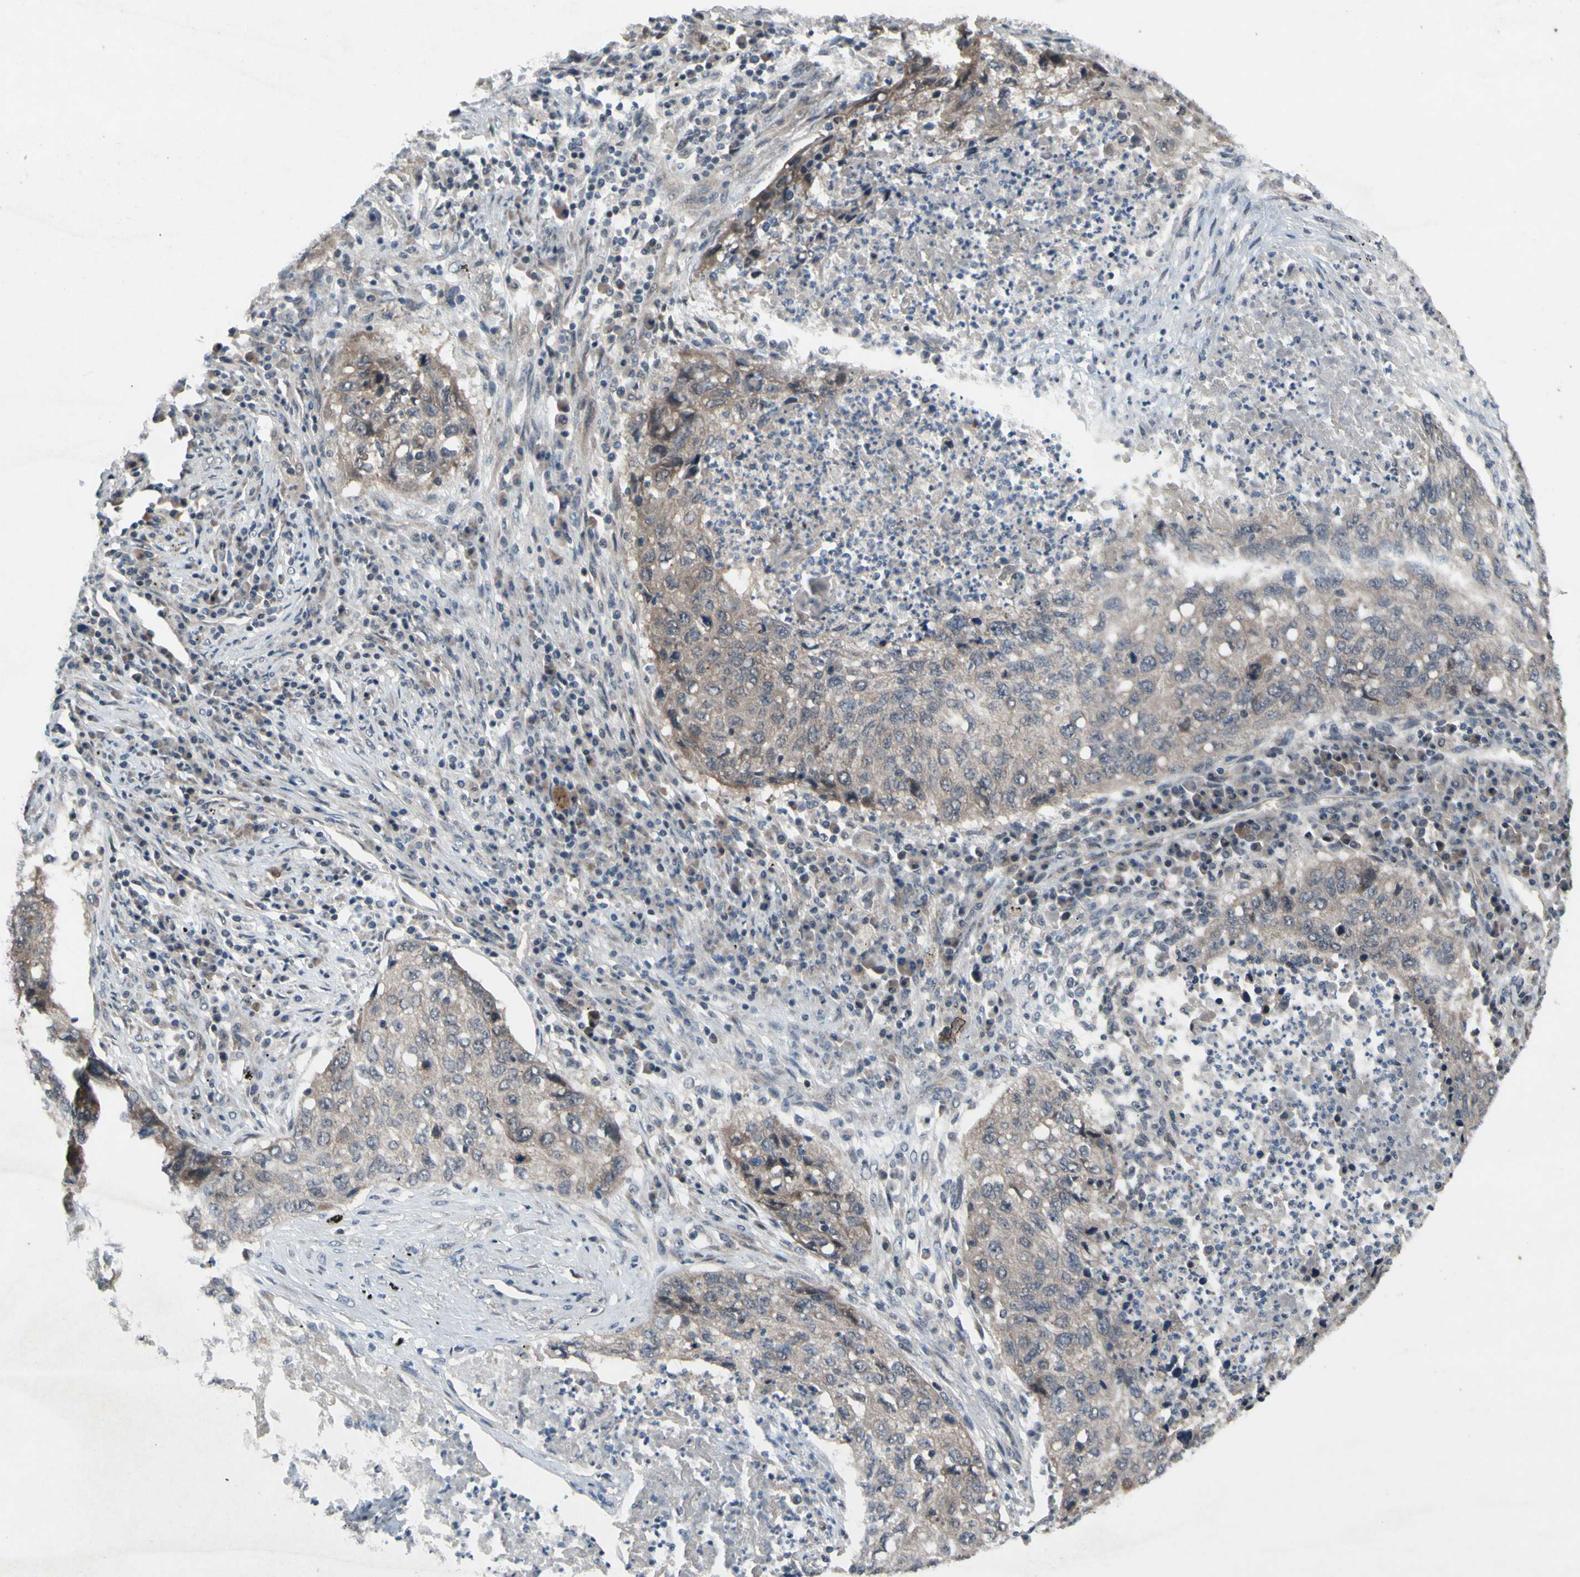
{"staining": {"intensity": "weak", "quantity": ">75%", "location": "cytoplasmic/membranous"}, "tissue": "lung cancer", "cell_type": "Tumor cells", "image_type": "cancer", "snomed": [{"axis": "morphology", "description": "Squamous cell carcinoma, NOS"}, {"axis": "topography", "description": "Lung"}], "caption": "Immunohistochemical staining of human lung cancer reveals weak cytoplasmic/membranous protein staining in approximately >75% of tumor cells.", "gene": "TRDMT1", "patient": {"sex": "female", "age": 63}}